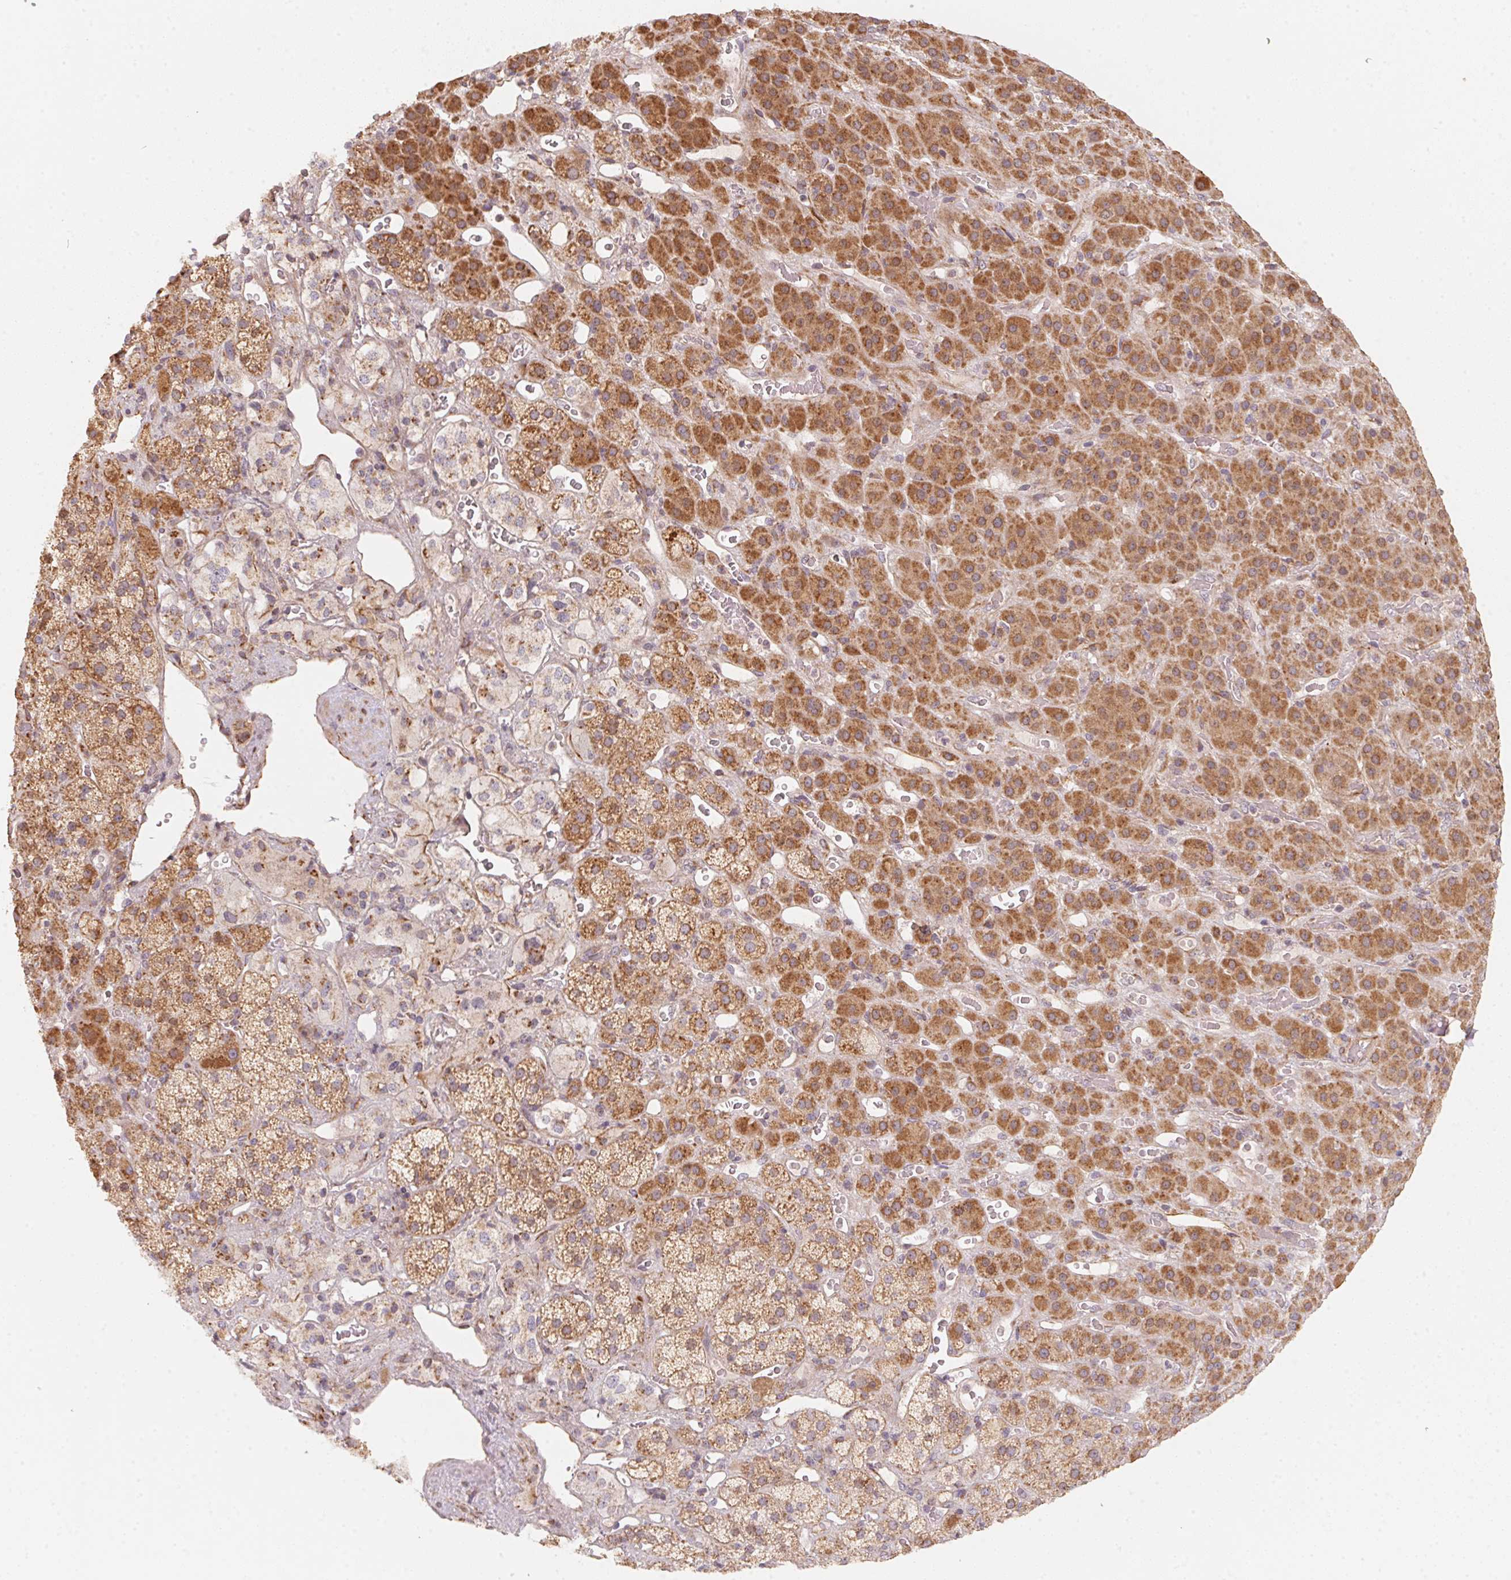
{"staining": {"intensity": "moderate", "quantity": "25%-75%", "location": "cytoplasmic/membranous"}, "tissue": "adrenal gland", "cell_type": "Glandular cells", "image_type": "normal", "snomed": [{"axis": "morphology", "description": "Normal tissue, NOS"}, {"axis": "topography", "description": "Adrenal gland"}], "caption": "High-power microscopy captured an IHC photomicrograph of unremarkable adrenal gland, revealing moderate cytoplasmic/membranous expression in about 25%-75% of glandular cells. (DAB (3,3'-diaminobenzidine) = brown stain, brightfield microscopy at high magnification).", "gene": "TSPAN12", "patient": {"sex": "male", "age": 57}}